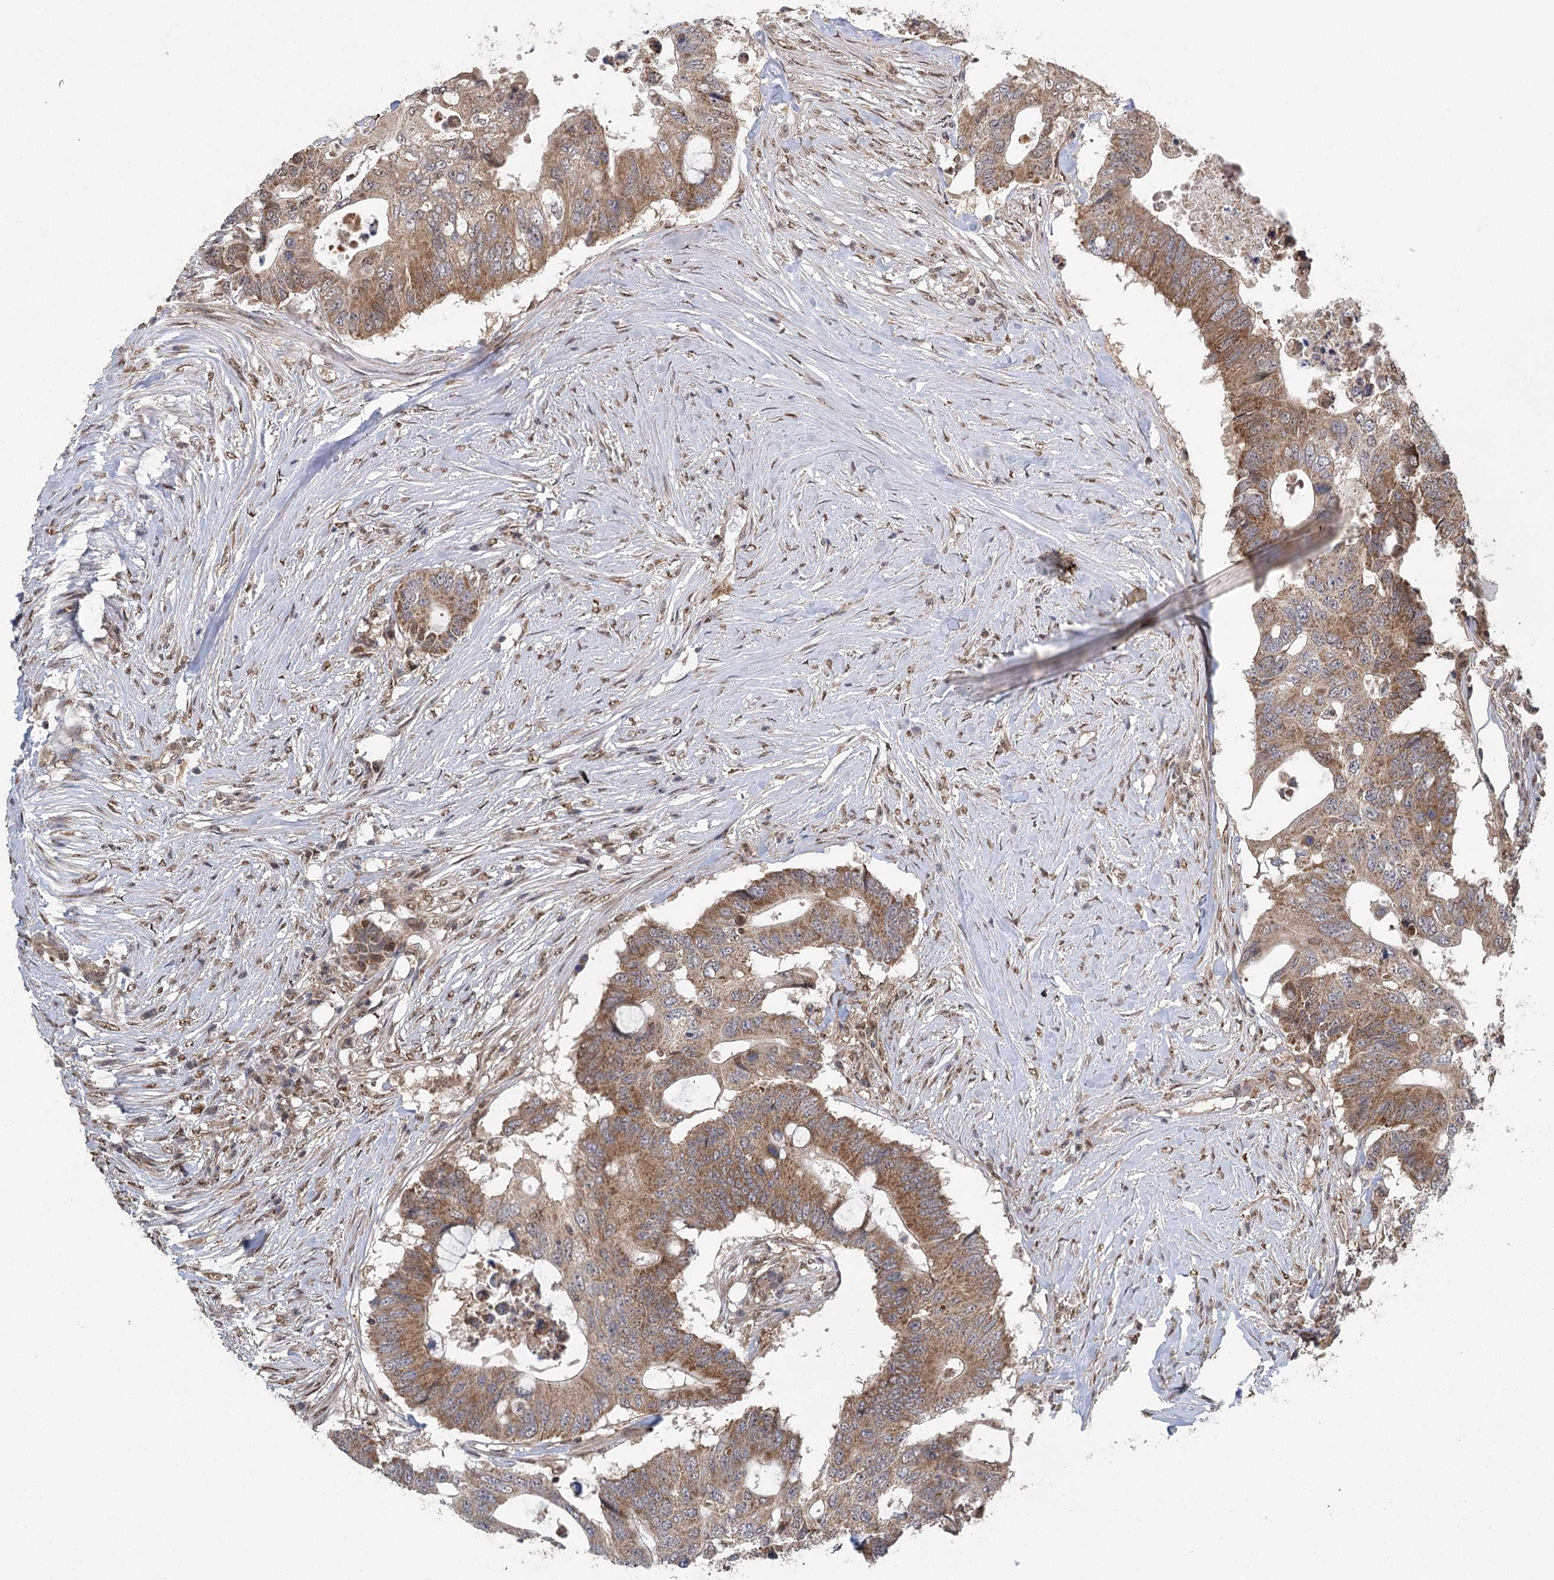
{"staining": {"intensity": "moderate", "quantity": ">75%", "location": "cytoplasmic/membranous"}, "tissue": "colorectal cancer", "cell_type": "Tumor cells", "image_type": "cancer", "snomed": [{"axis": "morphology", "description": "Adenocarcinoma, NOS"}, {"axis": "topography", "description": "Colon"}], "caption": "Colorectal cancer was stained to show a protein in brown. There is medium levels of moderate cytoplasmic/membranous expression in about >75% of tumor cells. (DAB (3,3'-diaminobenzidine) IHC with brightfield microscopy, high magnification).", "gene": "C12orf4", "patient": {"sex": "male", "age": 71}}